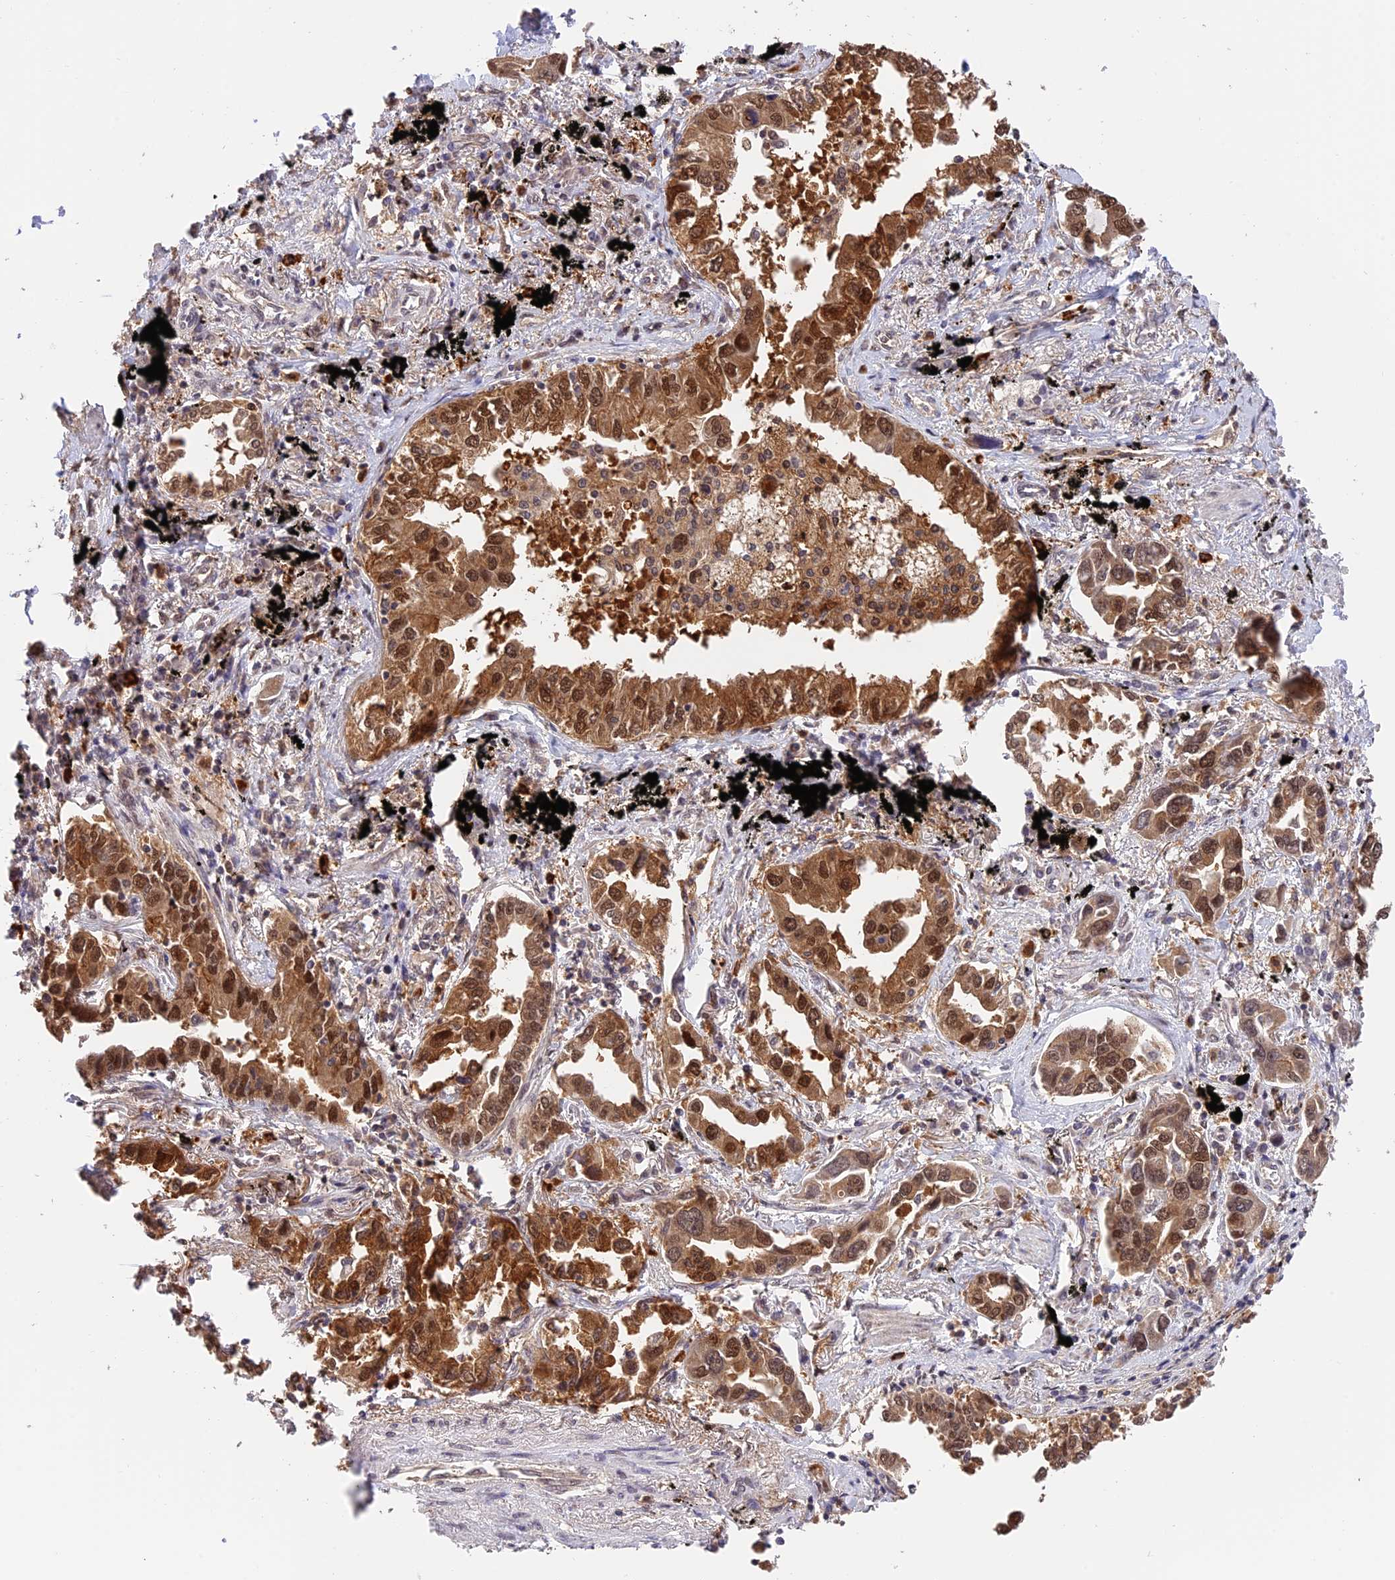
{"staining": {"intensity": "moderate", "quantity": ">75%", "location": "cytoplasmic/membranous,nuclear"}, "tissue": "lung cancer", "cell_type": "Tumor cells", "image_type": "cancer", "snomed": [{"axis": "morphology", "description": "Adenocarcinoma, NOS"}, {"axis": "topography", "description": "Lung"}], "caption": "There is medium levels of moderate cytoplasmic/membranous and nuclear staining in tumor cells of adenocarcinoma (lung), as demonstrated by immunohistochemical staining (brown color).", "gene": "MNS1", "patient": {"sex": "male", "age": 67}}